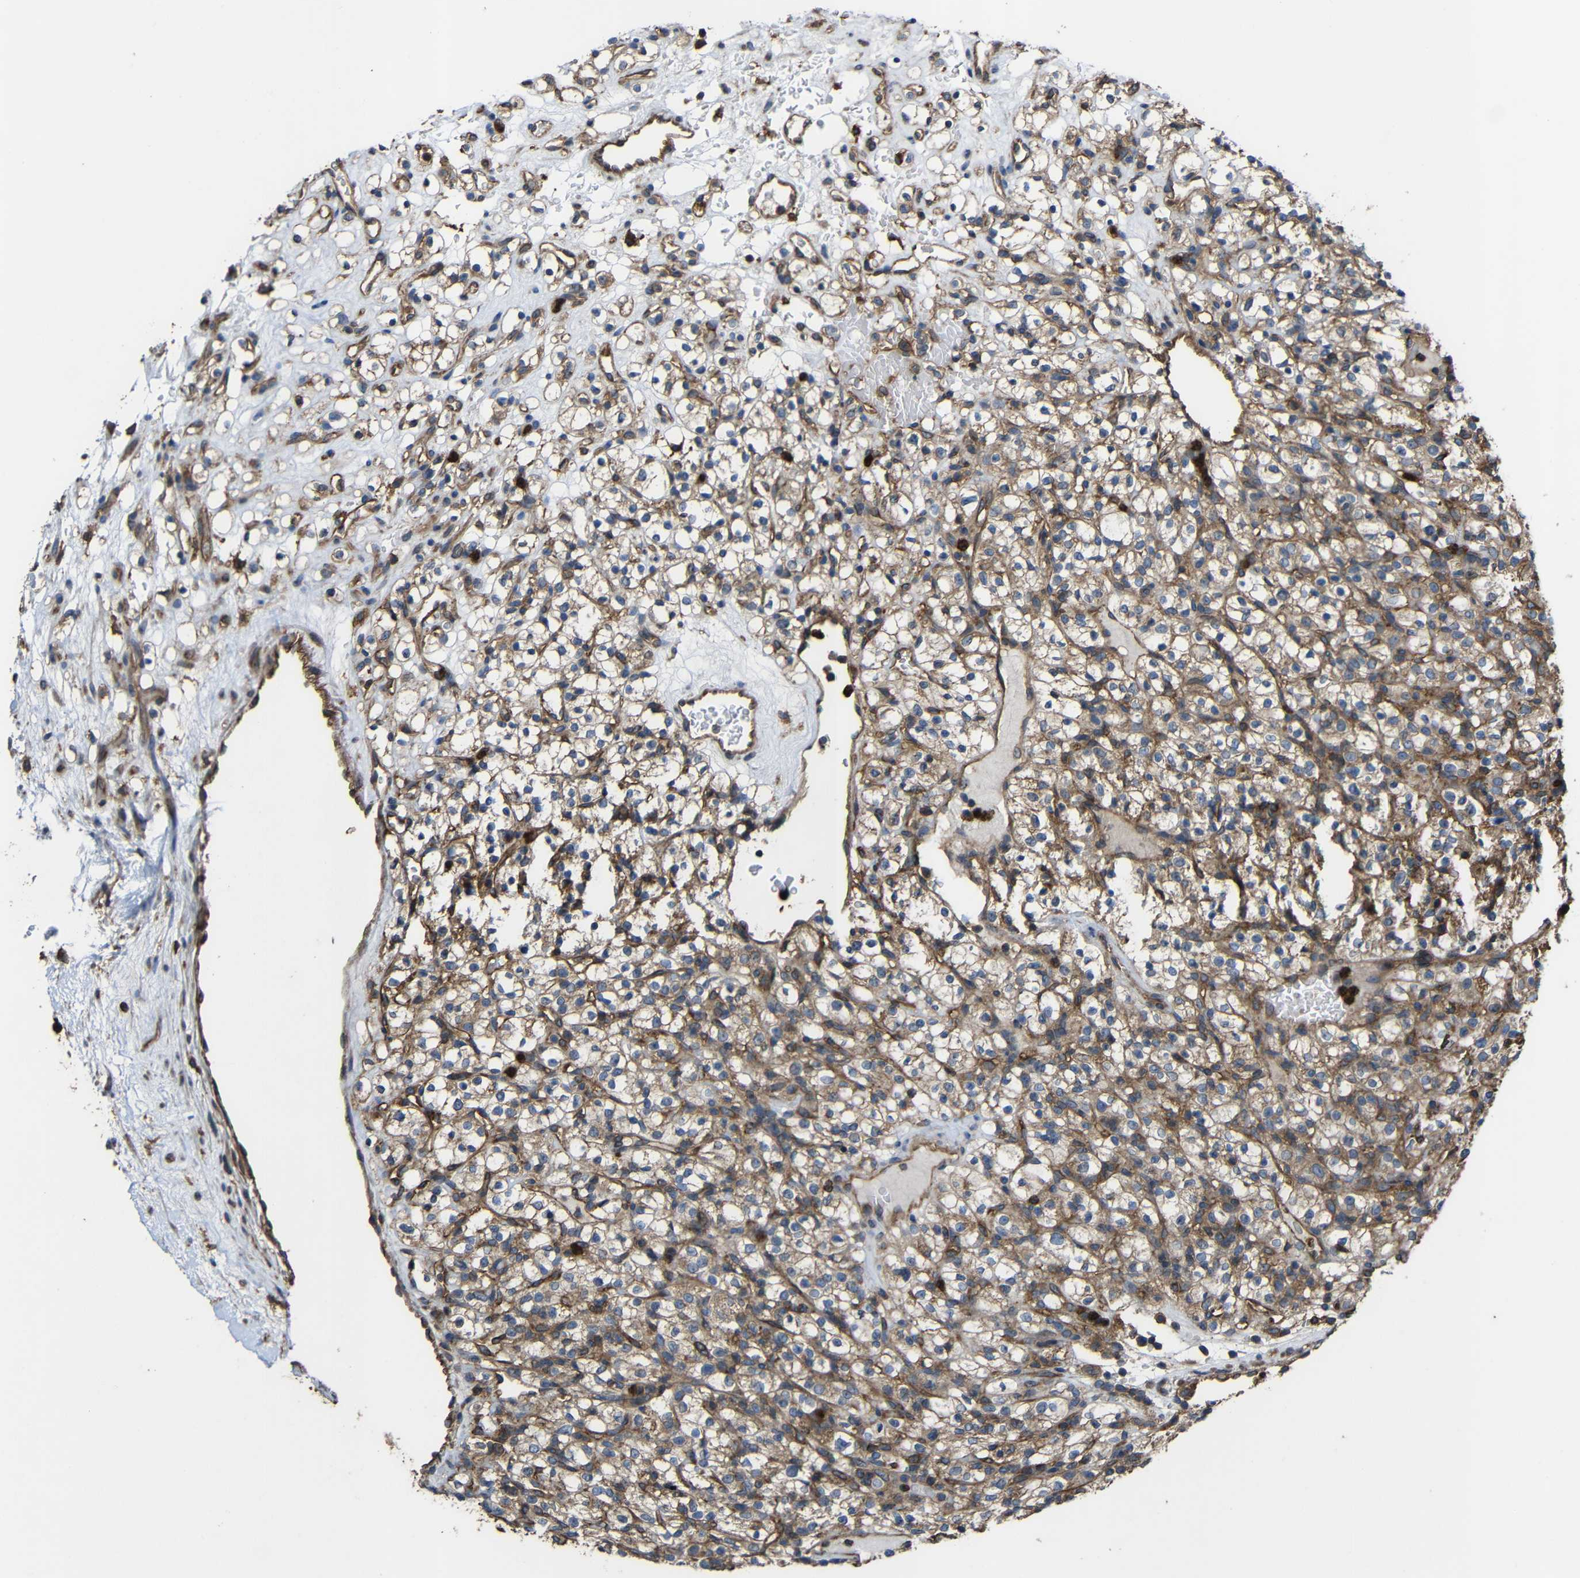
{"staining": {"intensity": "moderate", "quantity": ">75%", "location": "cytoplasmic/membranous"}, "tissue": "renal cancer", "cell_type": "Tumor cells", "image_type": "cancer", "snomed": [{"axis": "morphology", "description": "Normal tissue, NOS"}, {"axis": "morphology", "description": "Adenocarcinoma, NOS"}, {"axis": "topography", "description": "Kidney"}], "caption": "Immunohistochemical staining of renal adenocarcinoma displays medium levels of moderate cytoplasmic/membranous expression in about >75% of tumor cells. The staining was performed using DAB to visualize the protein expression in brown, while the nuclei were stained in blue with hematoxylin (Magnification: 20x).", "gene": "TREM2", "patient": {"sex": "female", "age": 72}}